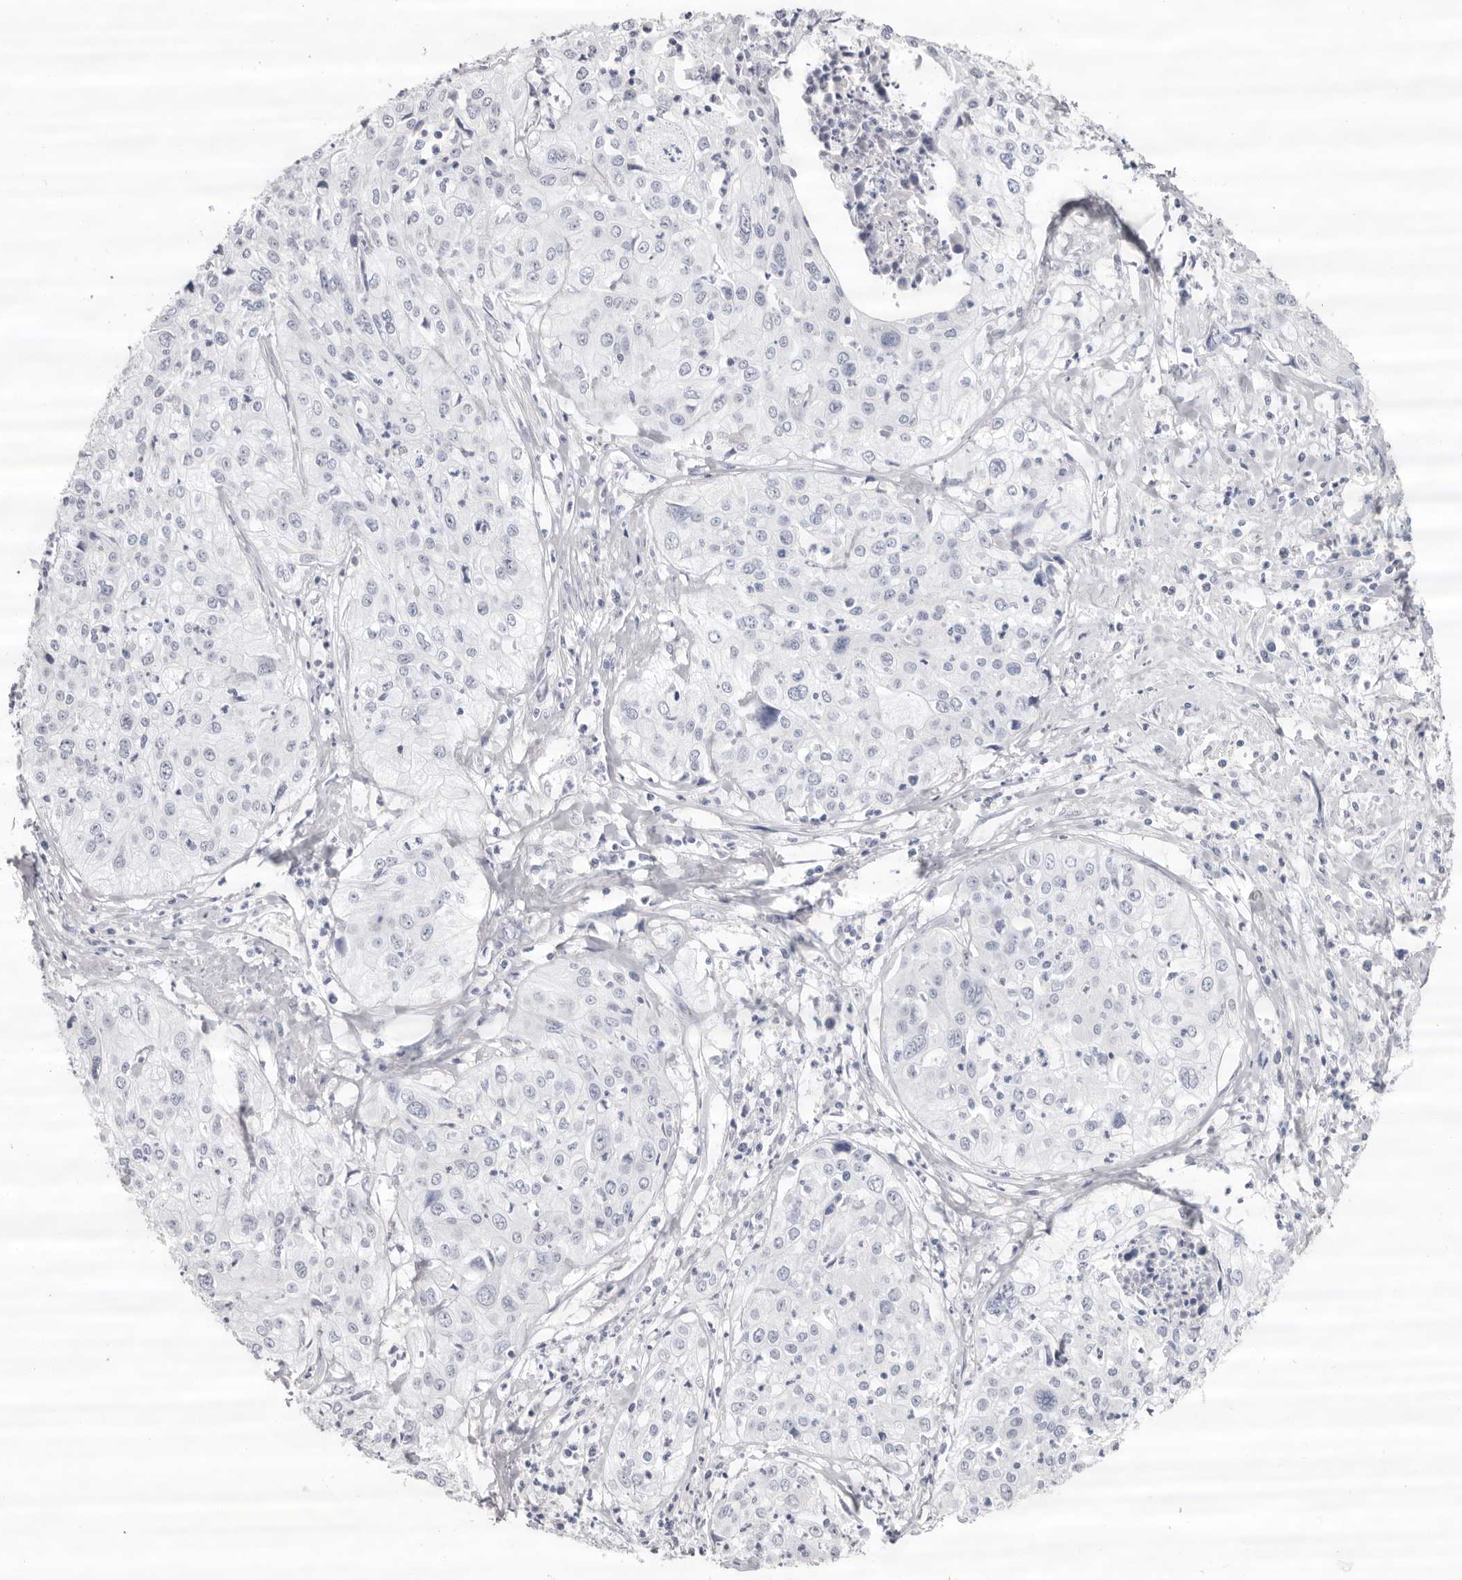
{"staining": {"intensity": "negative", "quantity": "none", "location": "none"}, "tissue": "cervical cancer", "cell_type": "Tumor cells", "image_type": "cancer", "snomed": [{"axis": "morphology", "description": "Squamous cell carcinoma, NOS"}, {"axis": "topography", "description": "Cervix"}], "caption": "High magnification brightfield microscopy of cervical cancer stained with DAB (brown) and counterstained with hematoxylin (blue): tumor cells show no significant staining. The staining was performed using DAB to visualize the protein expression in brown, while the nuclei were stained in blue with hematoxylin (Magnification: 20x).", "gene": "LPO", "patient": {"sex": "female", "age": 31}}